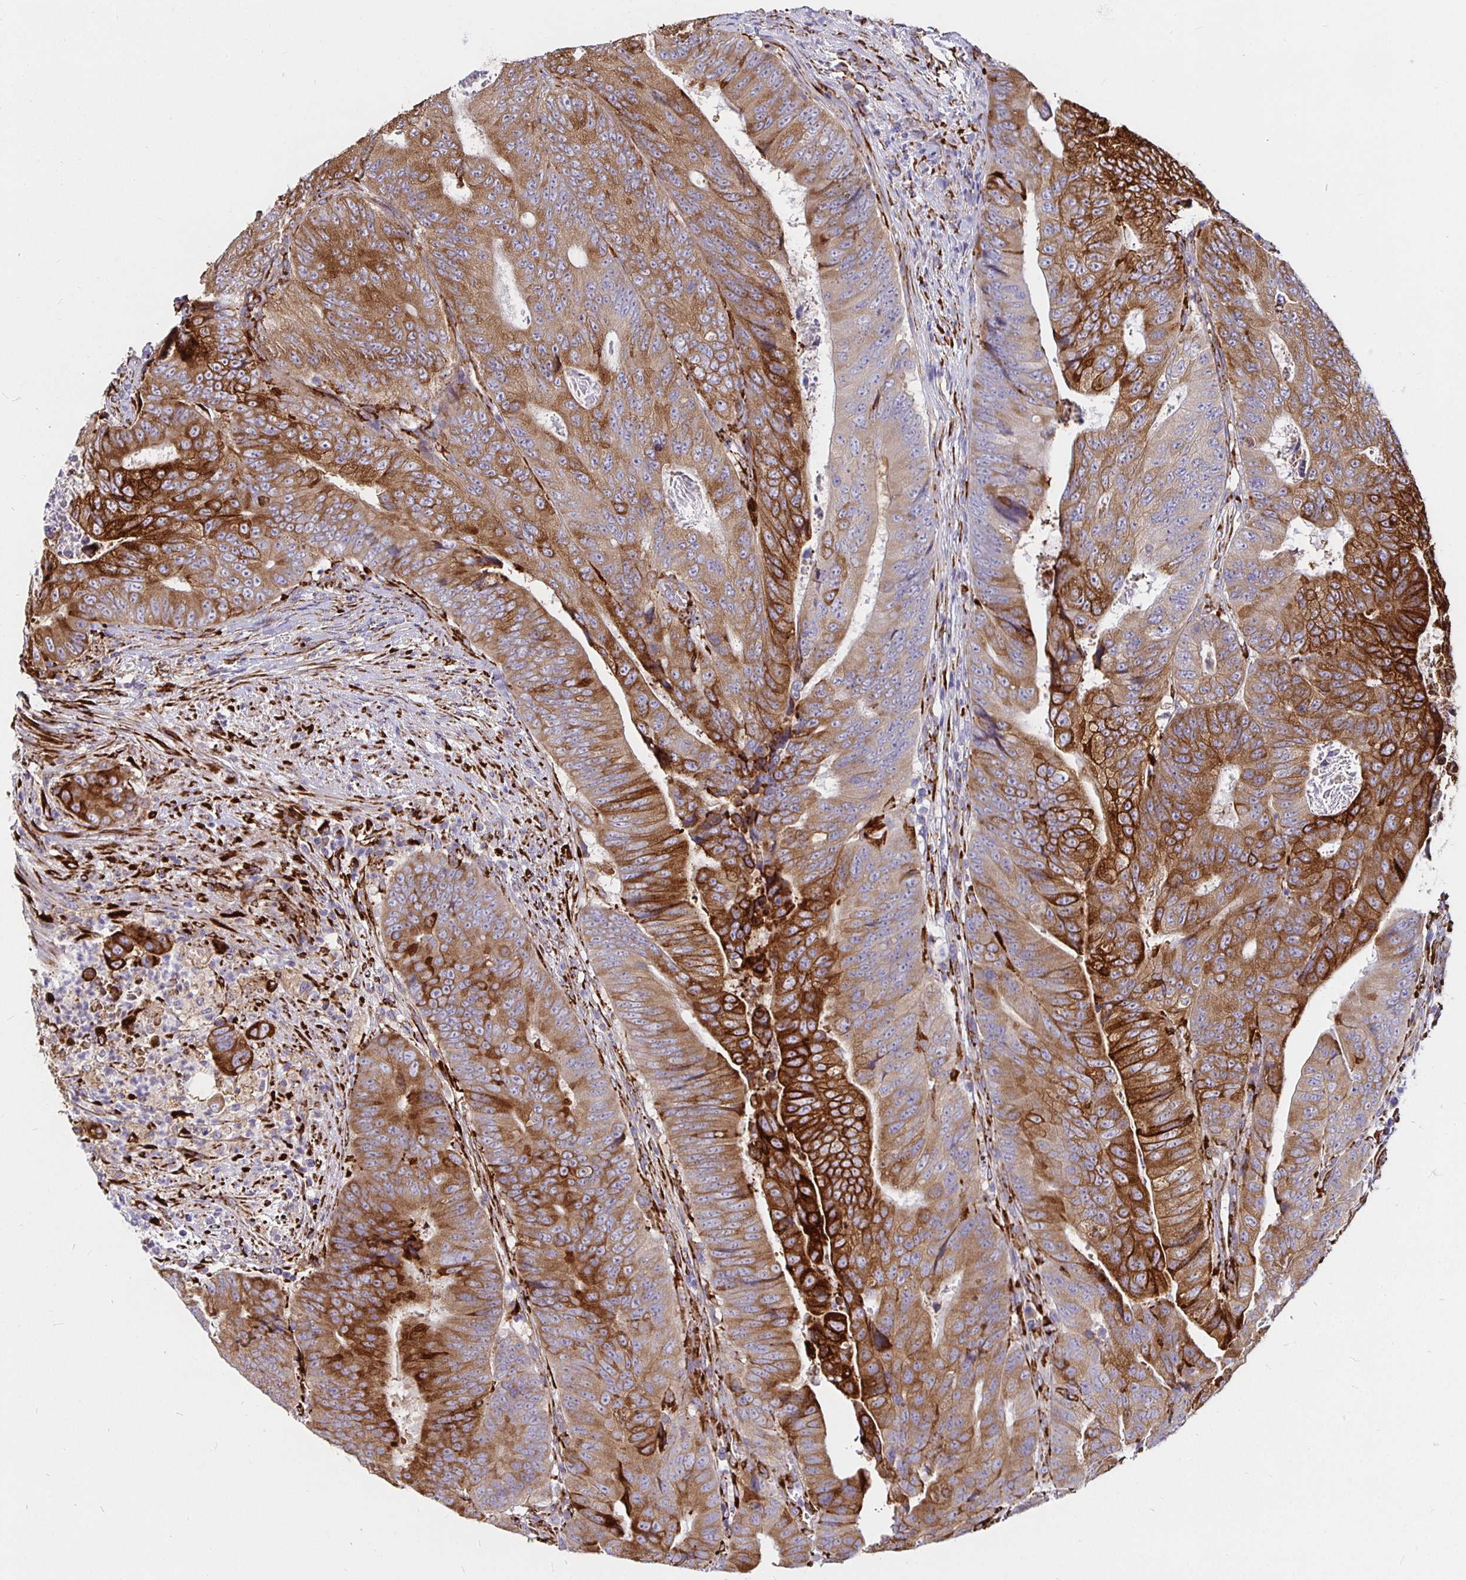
{"staining": {"intensity": "strong", "quantity": "25%-75%", "location": "cytoplasmic/membranous"}, "tissue": "colorectal cancer", "cell_type": "Tumor cells", "image_type": "cancer", "snomed": [{"axis": "morphology", "description": "Adenocarcinoma, NOS"}, {"axis": "topography", "description": "Colon"}], "caption": "The micrograph reveals immunohistochemical staining of colorectal cancer (adenocarcinoma). There is strong cytoplasmic/membranous staining is appreciated in about 25%-75% of tumor cells.", "gene": "P4HA2", "patient": {"sex": "female", "age": 48}}